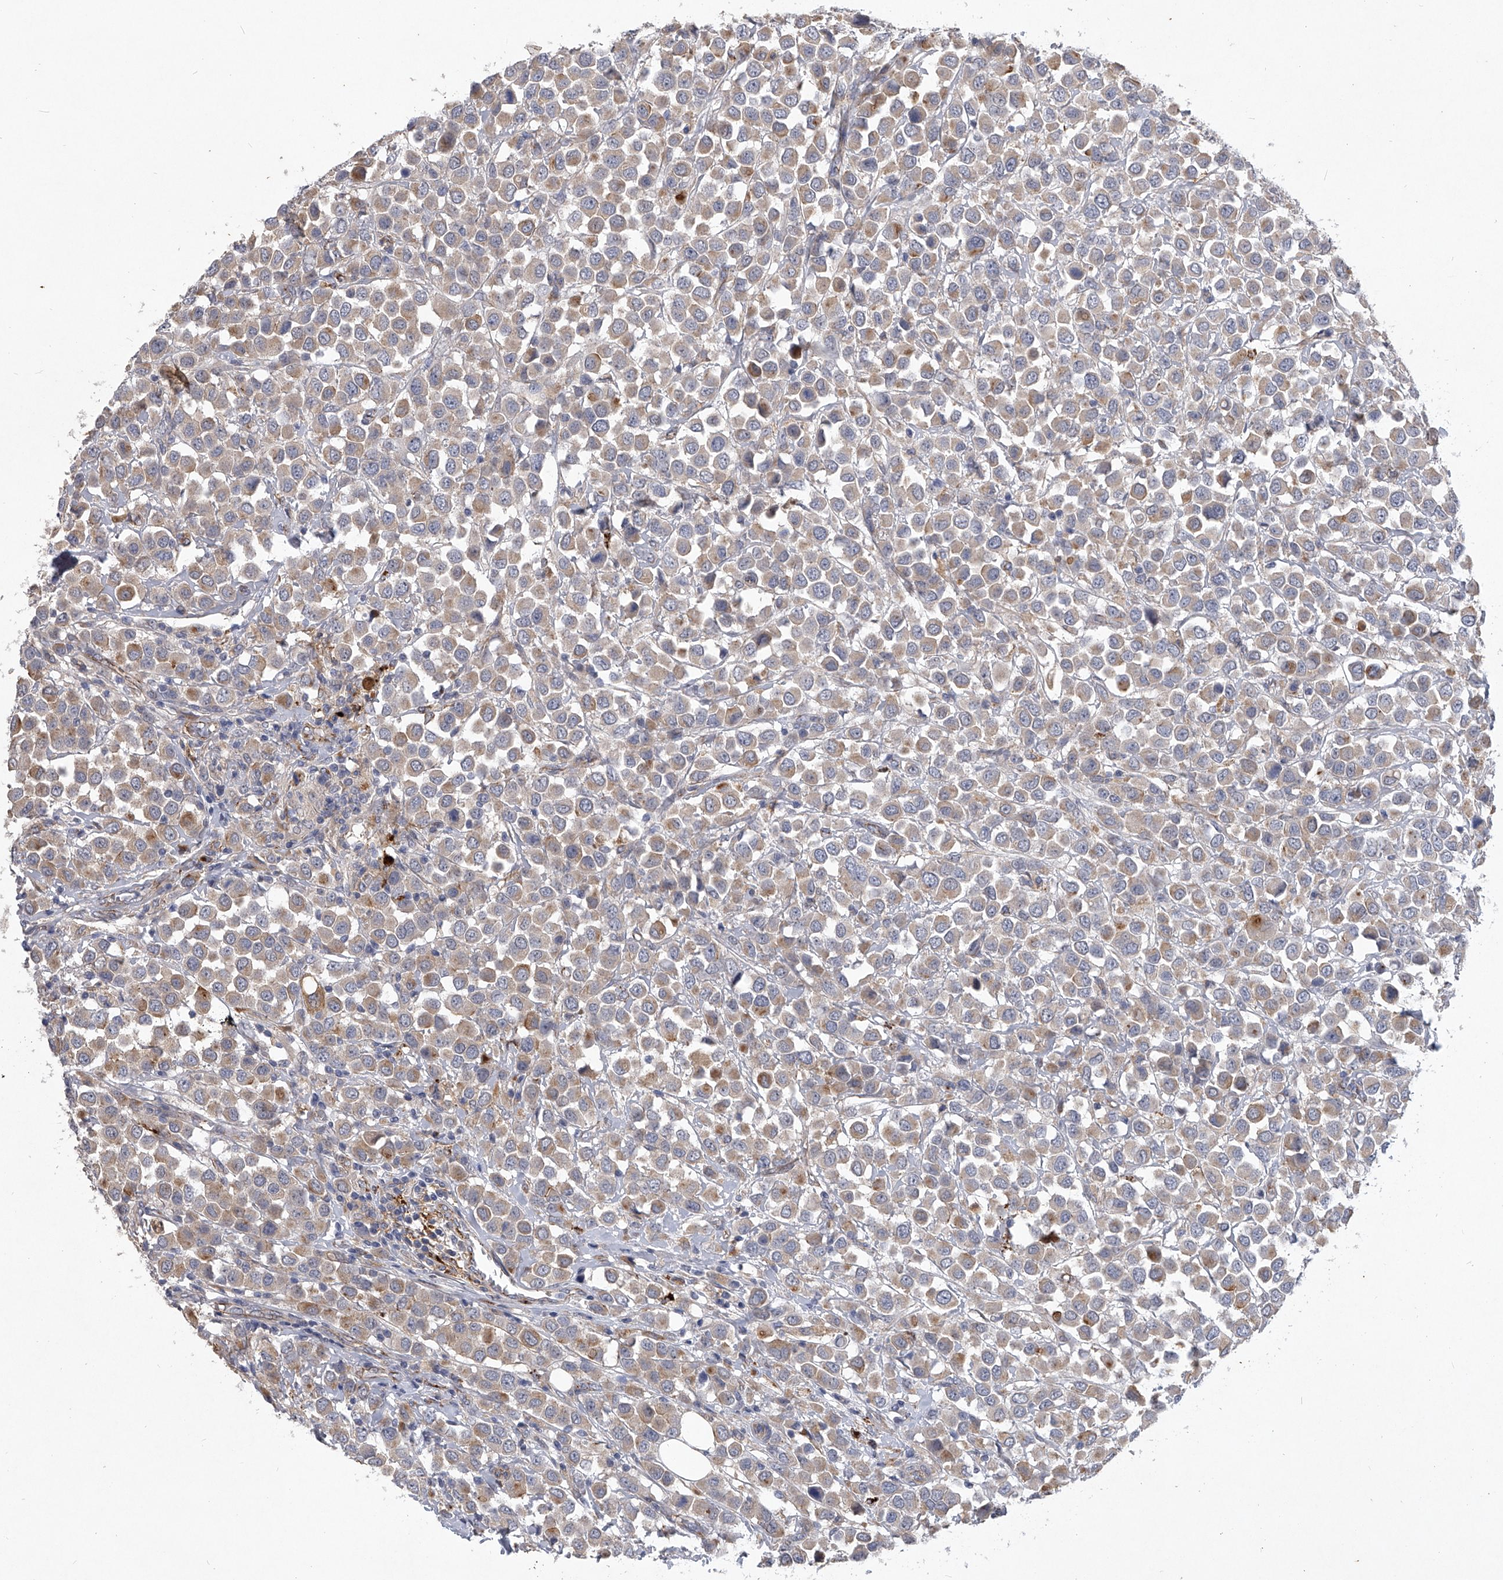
{"staining": {"intensity": "weak", "quantity": "25%-75%", "location": "cytoplasmic/membranous"}, "tissue": "breast cancer", "cell_type": "Tumor cells", "image_type": "cancer", "snomed": [{"axis": "morphology", "description": "Duct carcinoma"}, {"axis": "topography", "description": "Breast"}], "caption": "Breast infiltrating ductal carcinoma stained with a brown dye exhibits weak cytoplasmic/membranous positive positivity in about 25%-75% of tumor cells.", "gene": "MINDY4", "patient": {"sex": "female", "age": 61}}